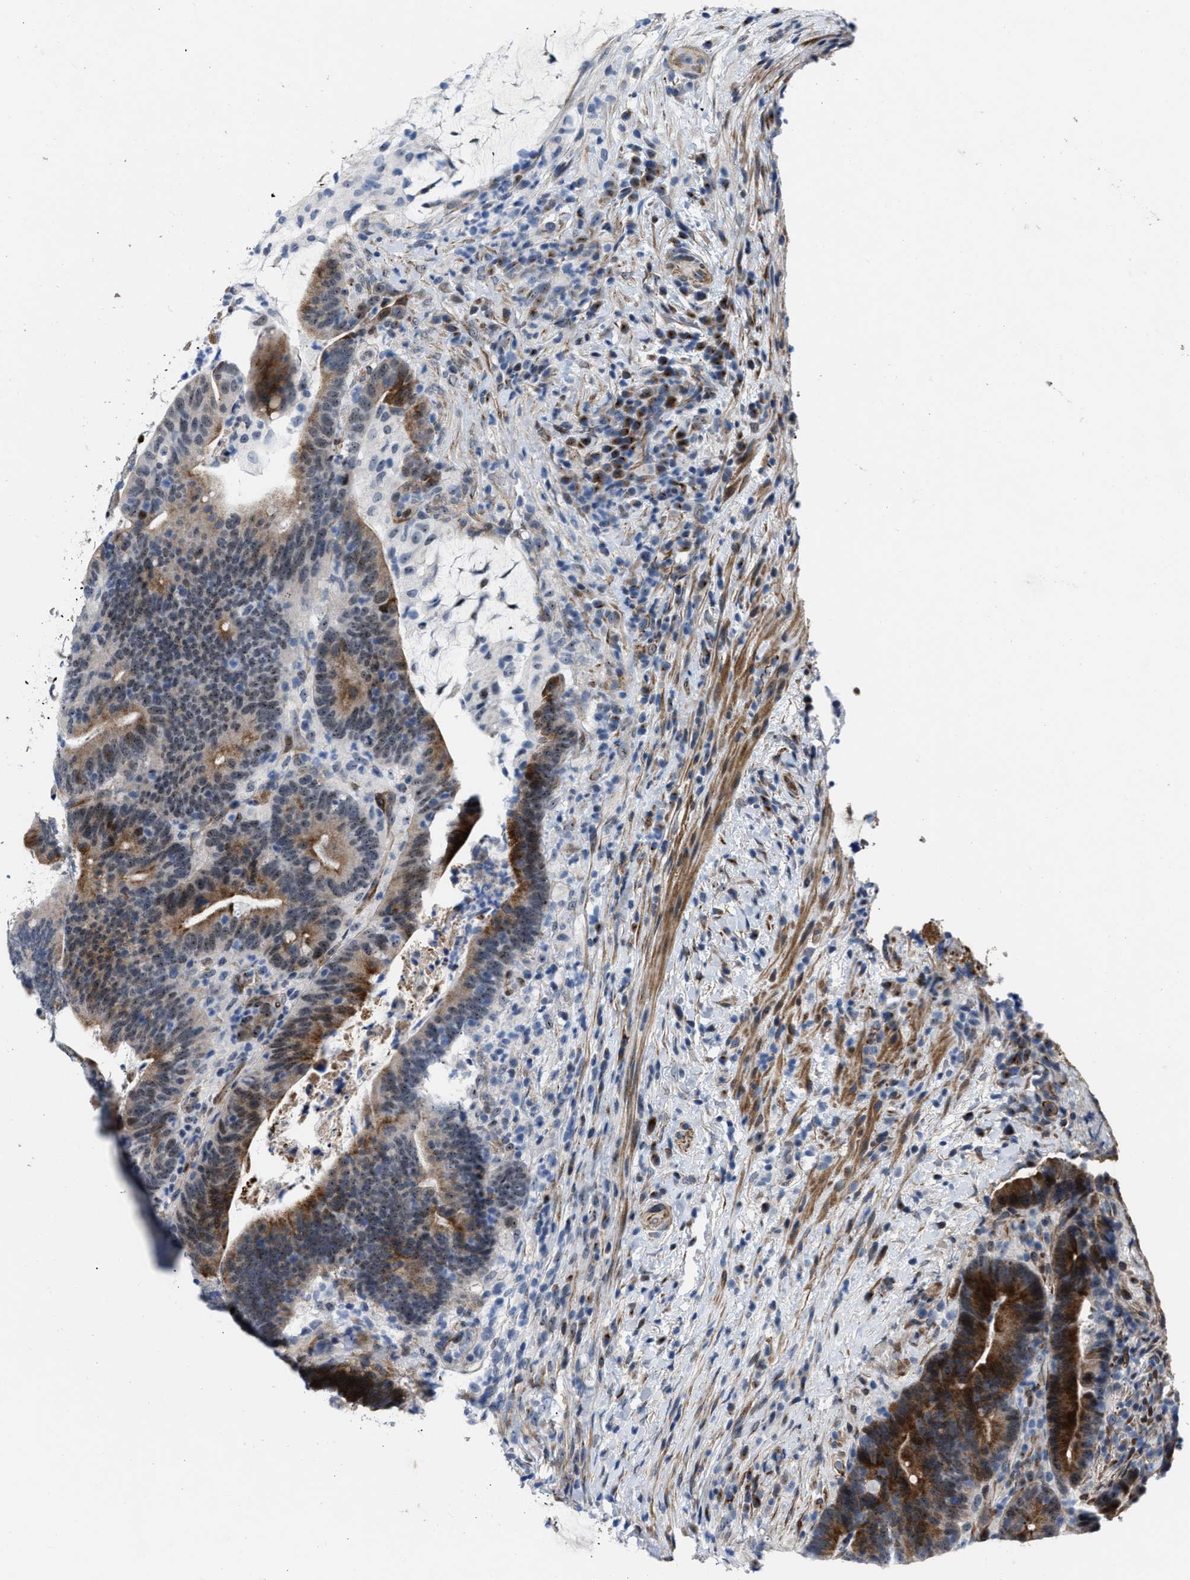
{"staining": {"intensity": "strong", "quantity": "25%-75%", "location": "cytoplasmic/membranous,nuclear"}, "tissue": "colorectal cancer", "cell_type": "Tumor cells", "image_type": "cancer", "snomed": [{"axis": "morphology", "description": "Adenocarcinoma, NOS"}, {"axis": "topography", "description": "Colon"}], "caption": "Colorectal cancer stained for a protein (brown) demonstrates strong cytoplasmic/membranous and nuclear positive expression in approximately 25%-75% of tumor cells.", "gene": "POLR1F", "patient": {"sex": "female", "age": 66}}